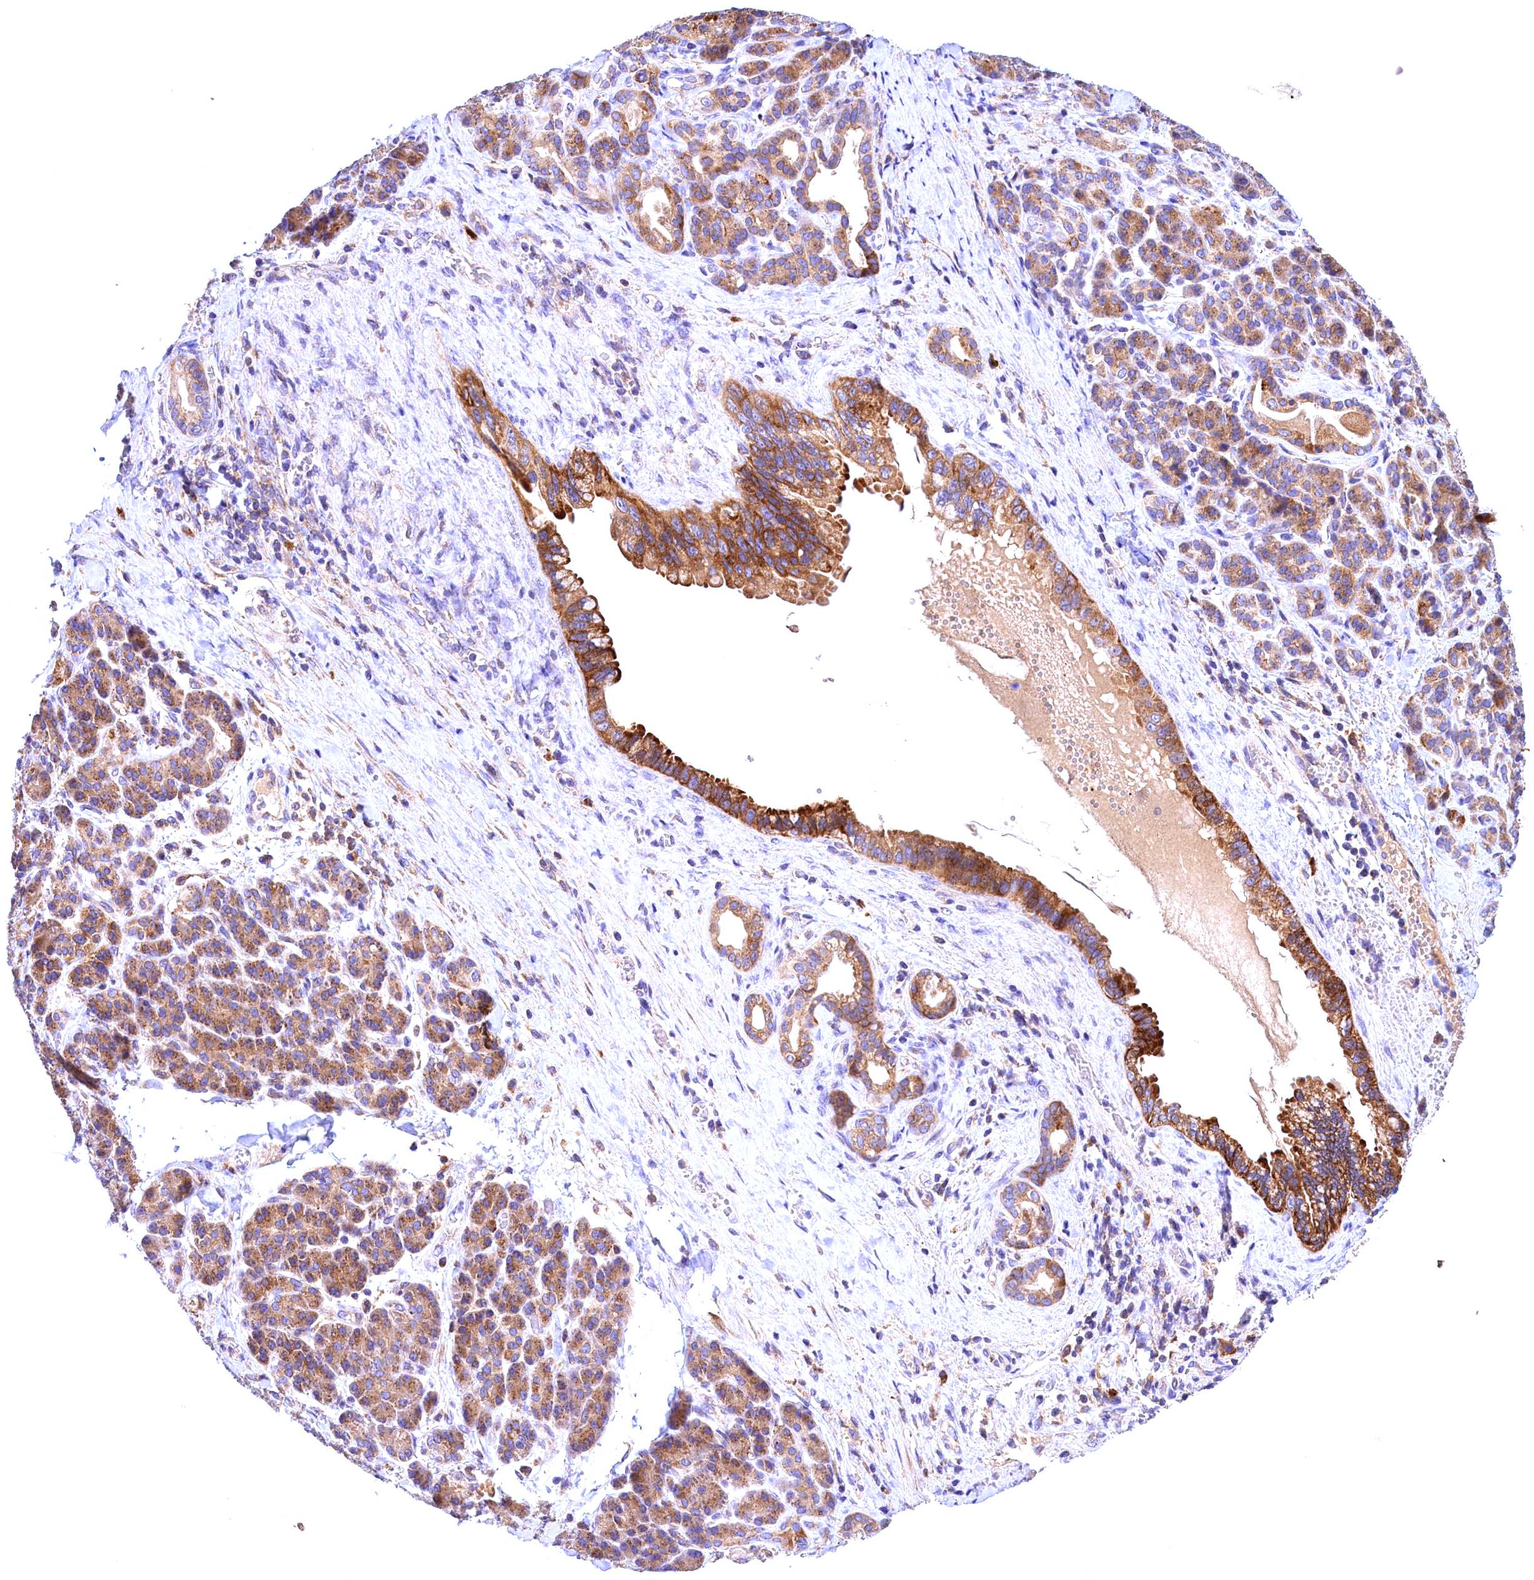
{"staining": {"intensity": "strong", "quantity": ">75%", "location": "cytoplasmic/membranous"}, "tissue": "pancreatic cancer", "cell_type": "Tumor cells", "image_type": "cancer", "snomed": [{"axis": "morphology", "description": "Adenocarcinoma, NOS"}, {"axis": "topography", "description": "Pancreas"}], "caption": "An image showing strong cytoplasmic/membranous positivity in approximately >75% of tumor cells in pancreatic cancer (adenocarcinoma), as visualized by brown immunohistochemical staining.", "gene": "NAIP", "patient": {"sex": "male", "age": 59}}